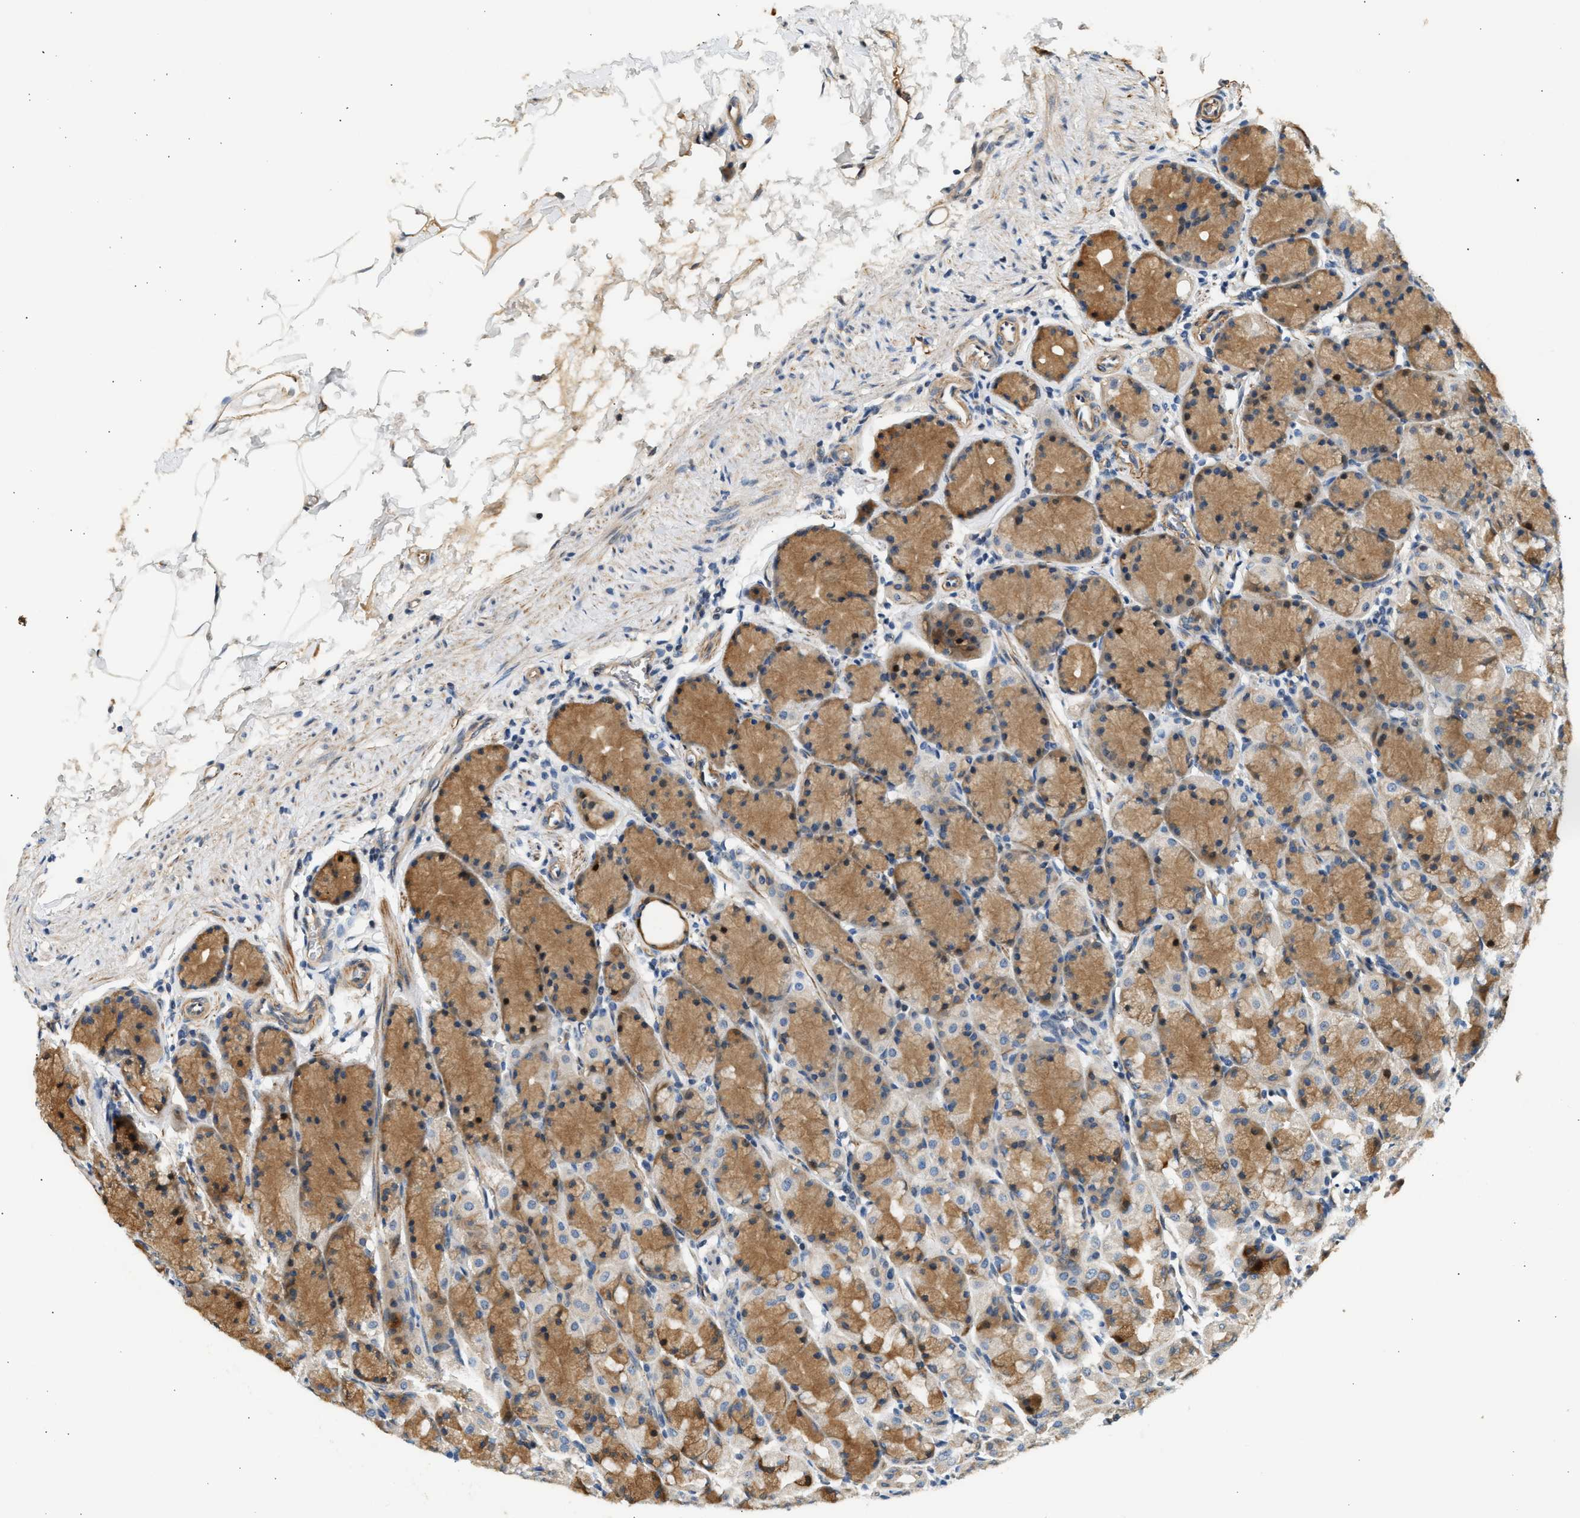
{"staining": {"intensity": "strong", "quantity": "25%-75%", "location": "cytoplasmic/membranous,nuclear"}, "tissue": "stomach", "cell_type": "Glandular cells", "image_type": "normal", "snomed": [{"axis": "morphology", "description": "Normal tissue, NOS"}, {"axis": "topography", "description": "Stomach"}], "caption": "High-power microscopy captured an IHC image of normal stomach, revealing strong cytoplasmic/membranous,nuclear staining in about 25%-75% of glandular cells.", "gene": "WDR31", "patient": {"sex": "male", "age": 42}}